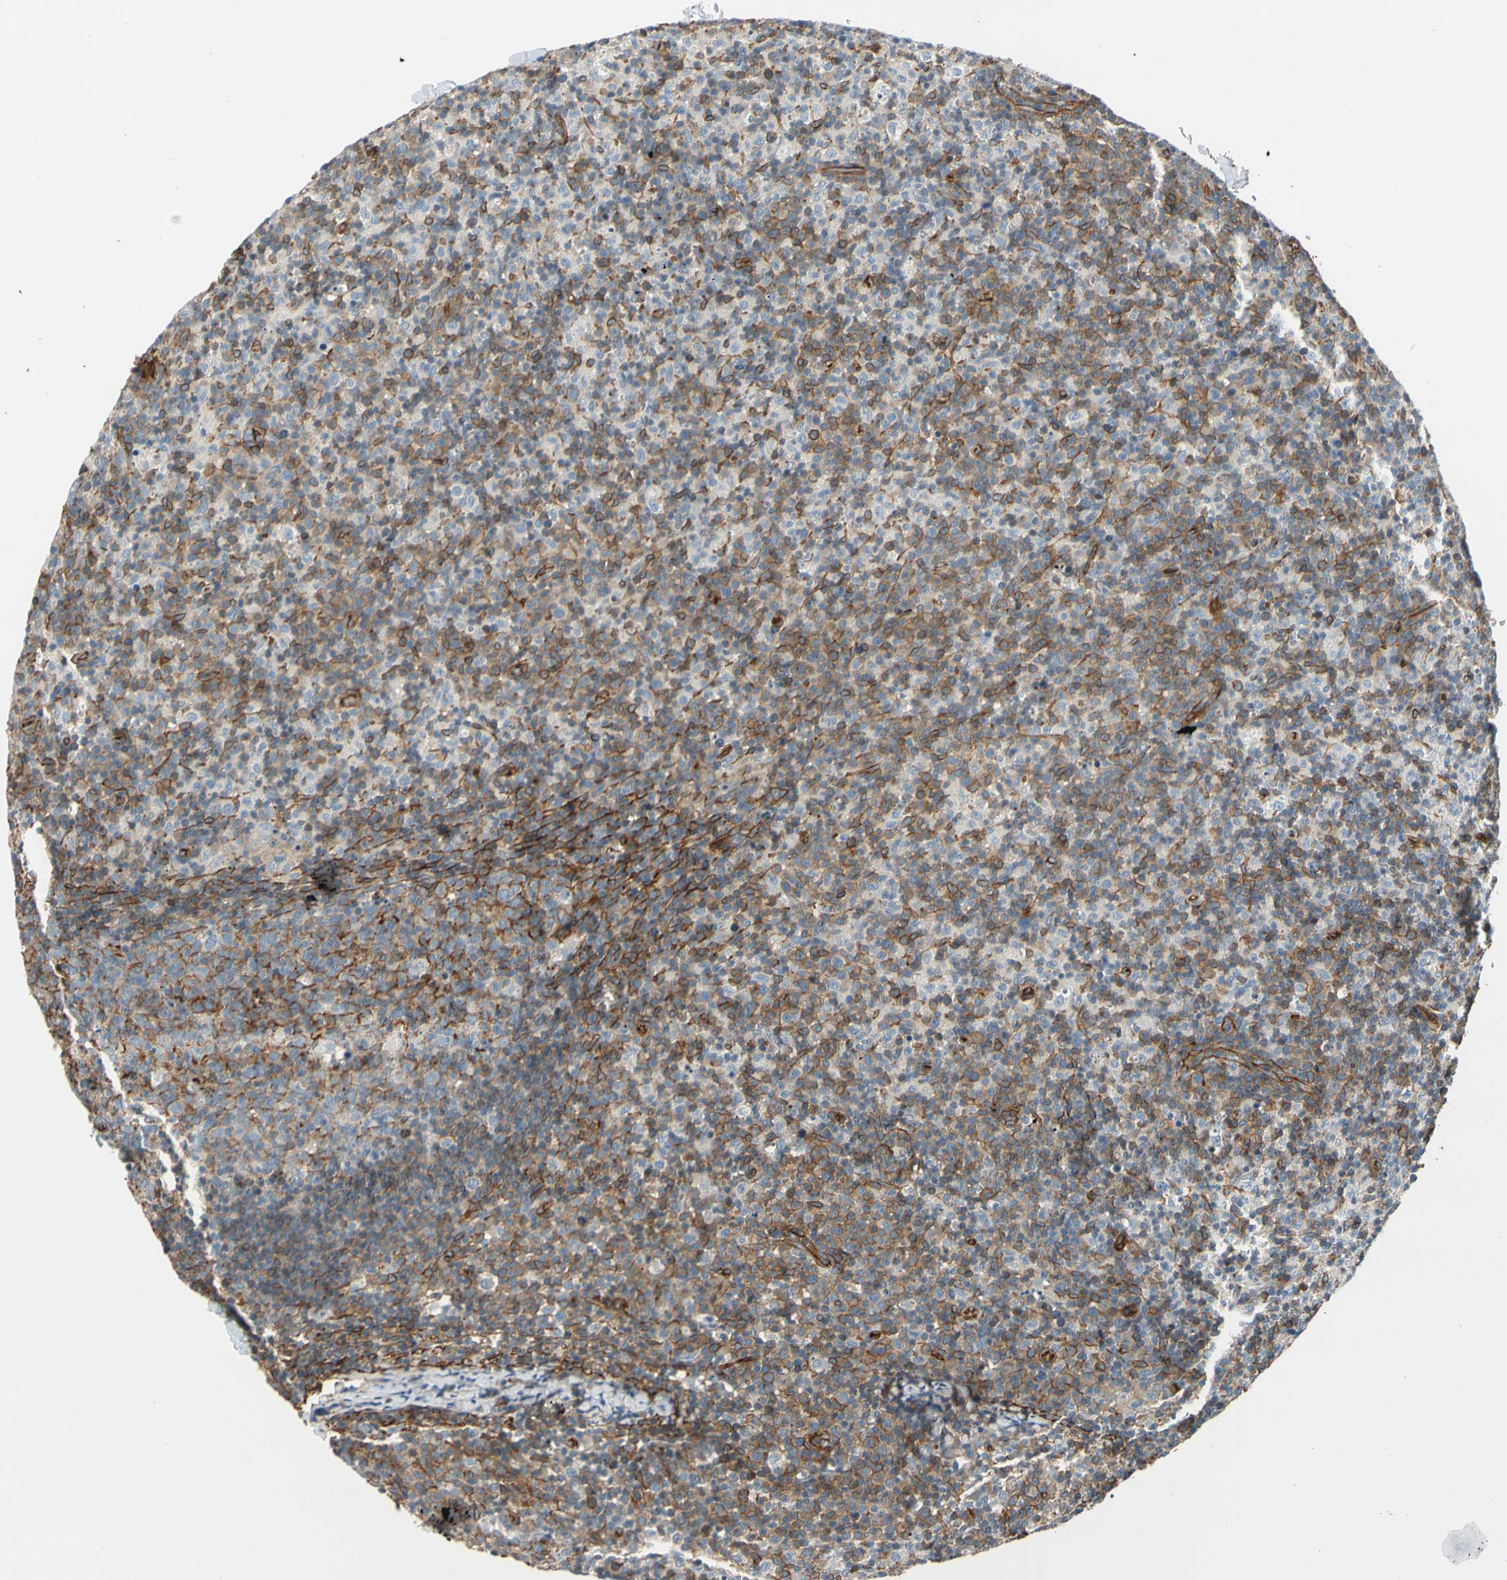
{"staining": {"intensity": "weak", "quantity": "<25%", "location": "cytoplasmic/membranous"}, "tissue": "lymph node", "cell_type": "Germinal center cells", "image_type": "normal", "snomed": [{"axis": "morphology", "description": "Normal tissue, NOS"}, {"axis": "morphology", "description": "Inflammation, NOS"}, {"axis": "topography", "description": "Lymph node"}], "caption": "The micrograph demonstrates no significant staining in germinal center cells of lymph node.", "gene": "SPTAN1", "patient": {"sex": "male", "age": 55}}